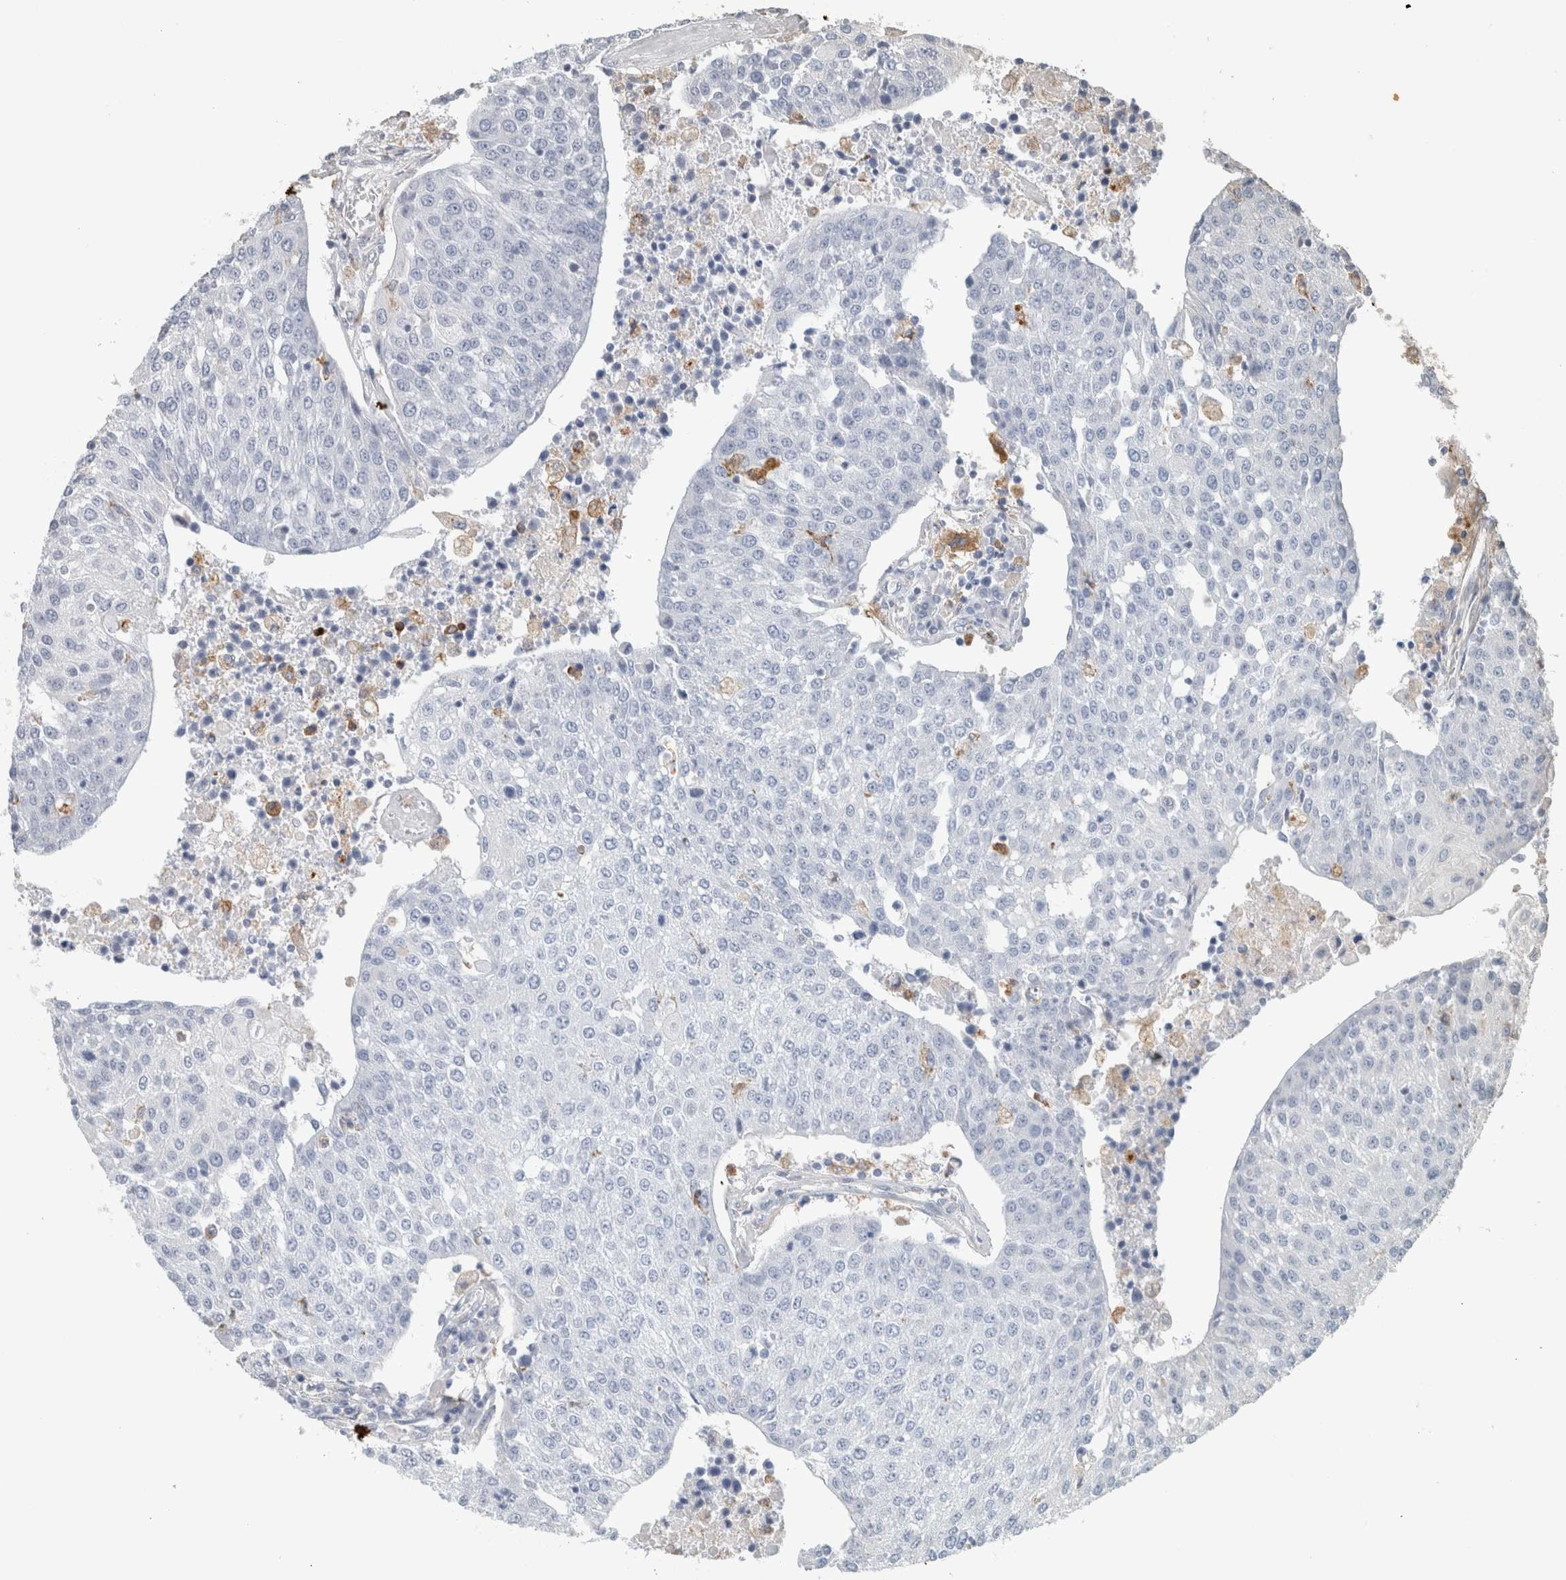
{"staining": {"intensity": "negative", "quantity": "none", "location": "none"}, "tissue": "urothelial cancer", "cell_type": "Tumor cells", "image_type": "cancer", "snomed": [{"axis": "morphology", "description": "Urothelial carcinoma, High grade"}, {"axis": "topography", "description": "Urinary bladder"}], "caption": "Immunohistochemical staining of human urothelial cancer shows no significant expression in tumor cells.", "gene": "LY86", "patient": {"sex": "female", "age": 85}}